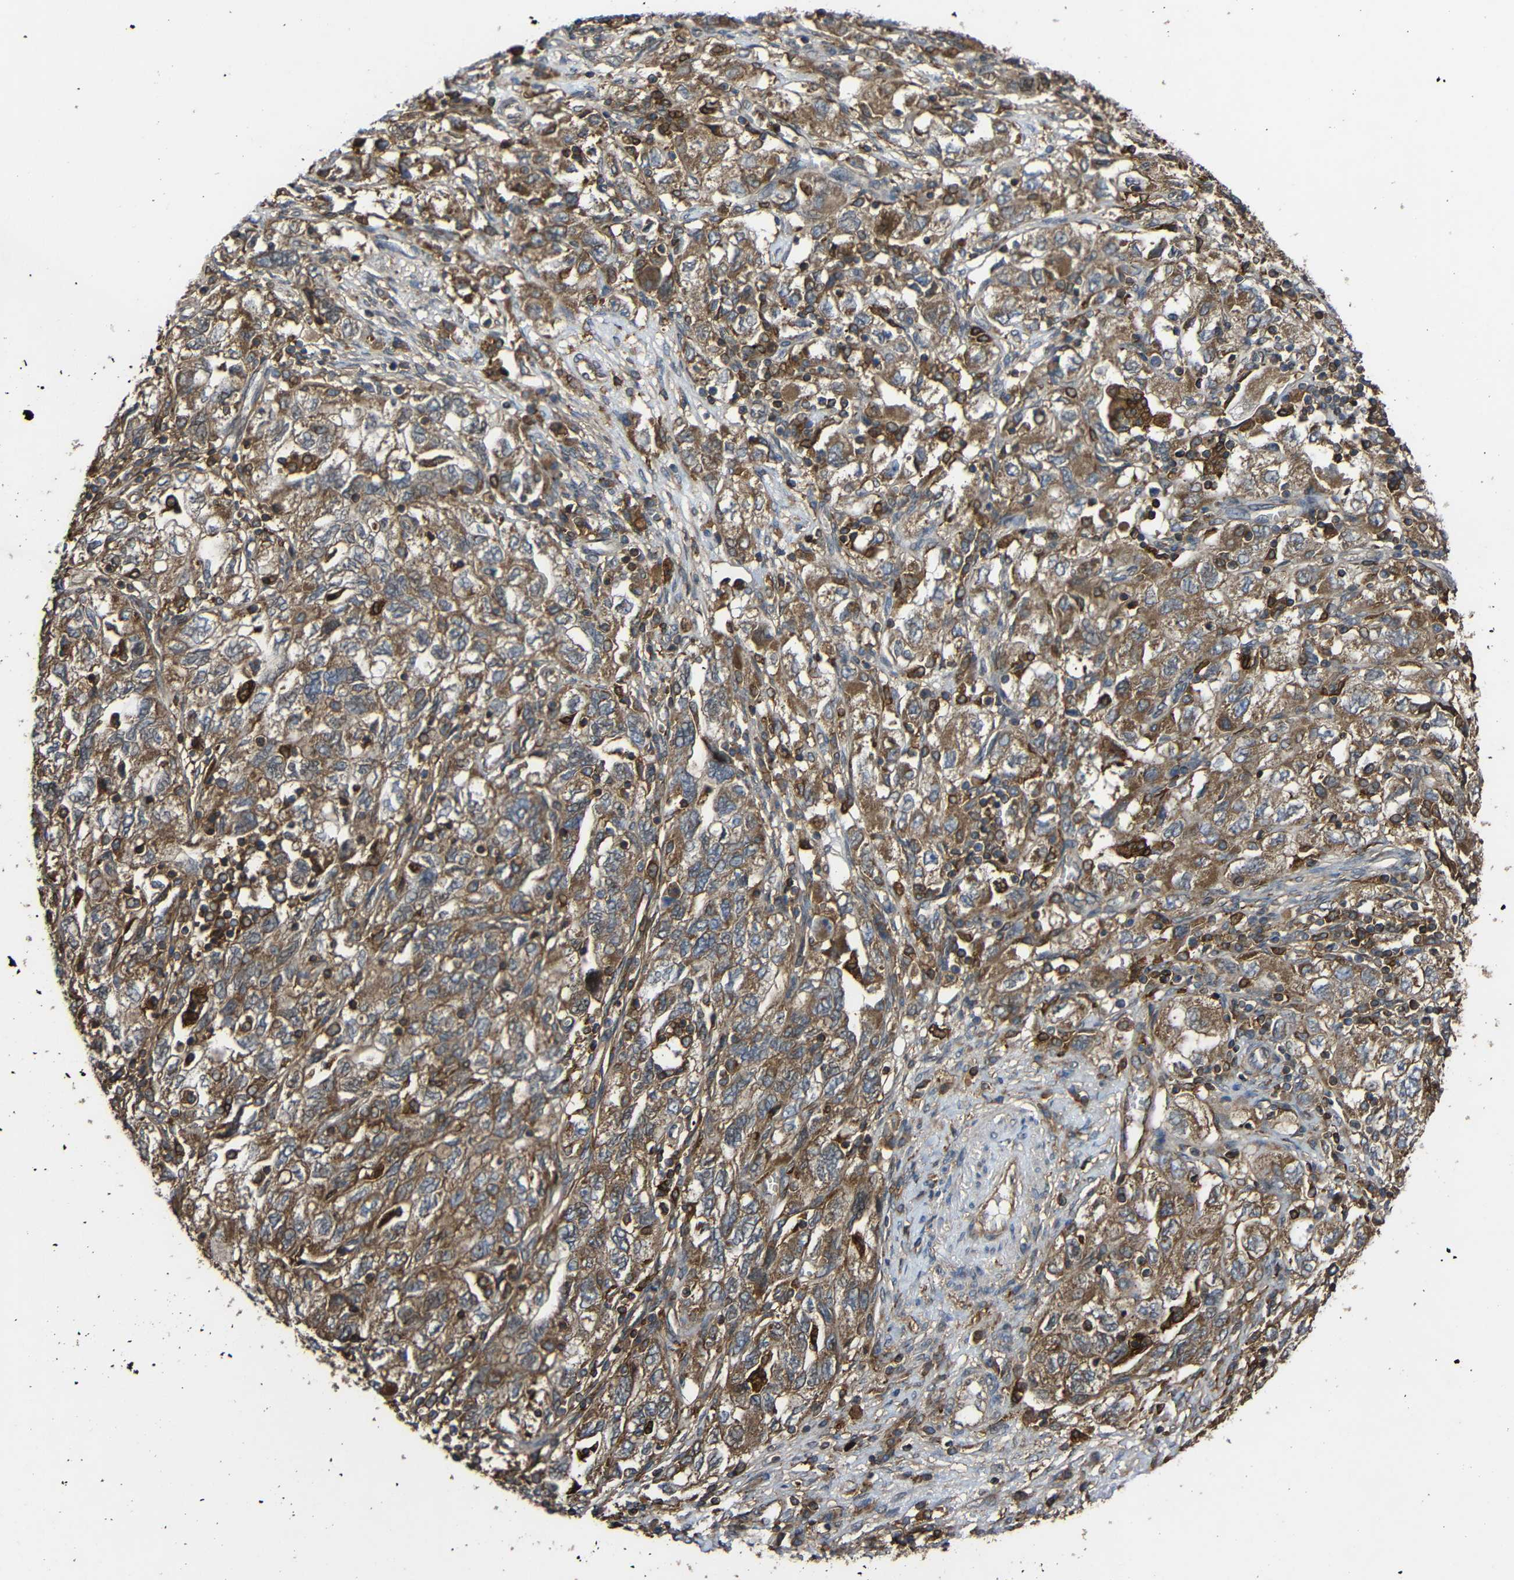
{"staining": {"intensity": "moderate", "quantity": ">75%", "location": "cytoplasmic/membranous"}, "tissue": "ovarian cancer", "cell_type": "Tumor cells", "image_type": "cancer", "snomed": [{"axis": "morphology", "description": "Carcinoma, NOS"}, {"axis": "morphology", "description": "Cystadenocarcinoma, serous, NOS"}, {"axis": "topography", "description": "Ovary"}], "caption": "The photomicrograph reveals a brown stain indicating the presence of a protein in the cytoplasmic/membranous of tumor cells in carcinoma (ovarian).", "gene": "TREM2", "patient": {"sex": "female", "age": 69}}